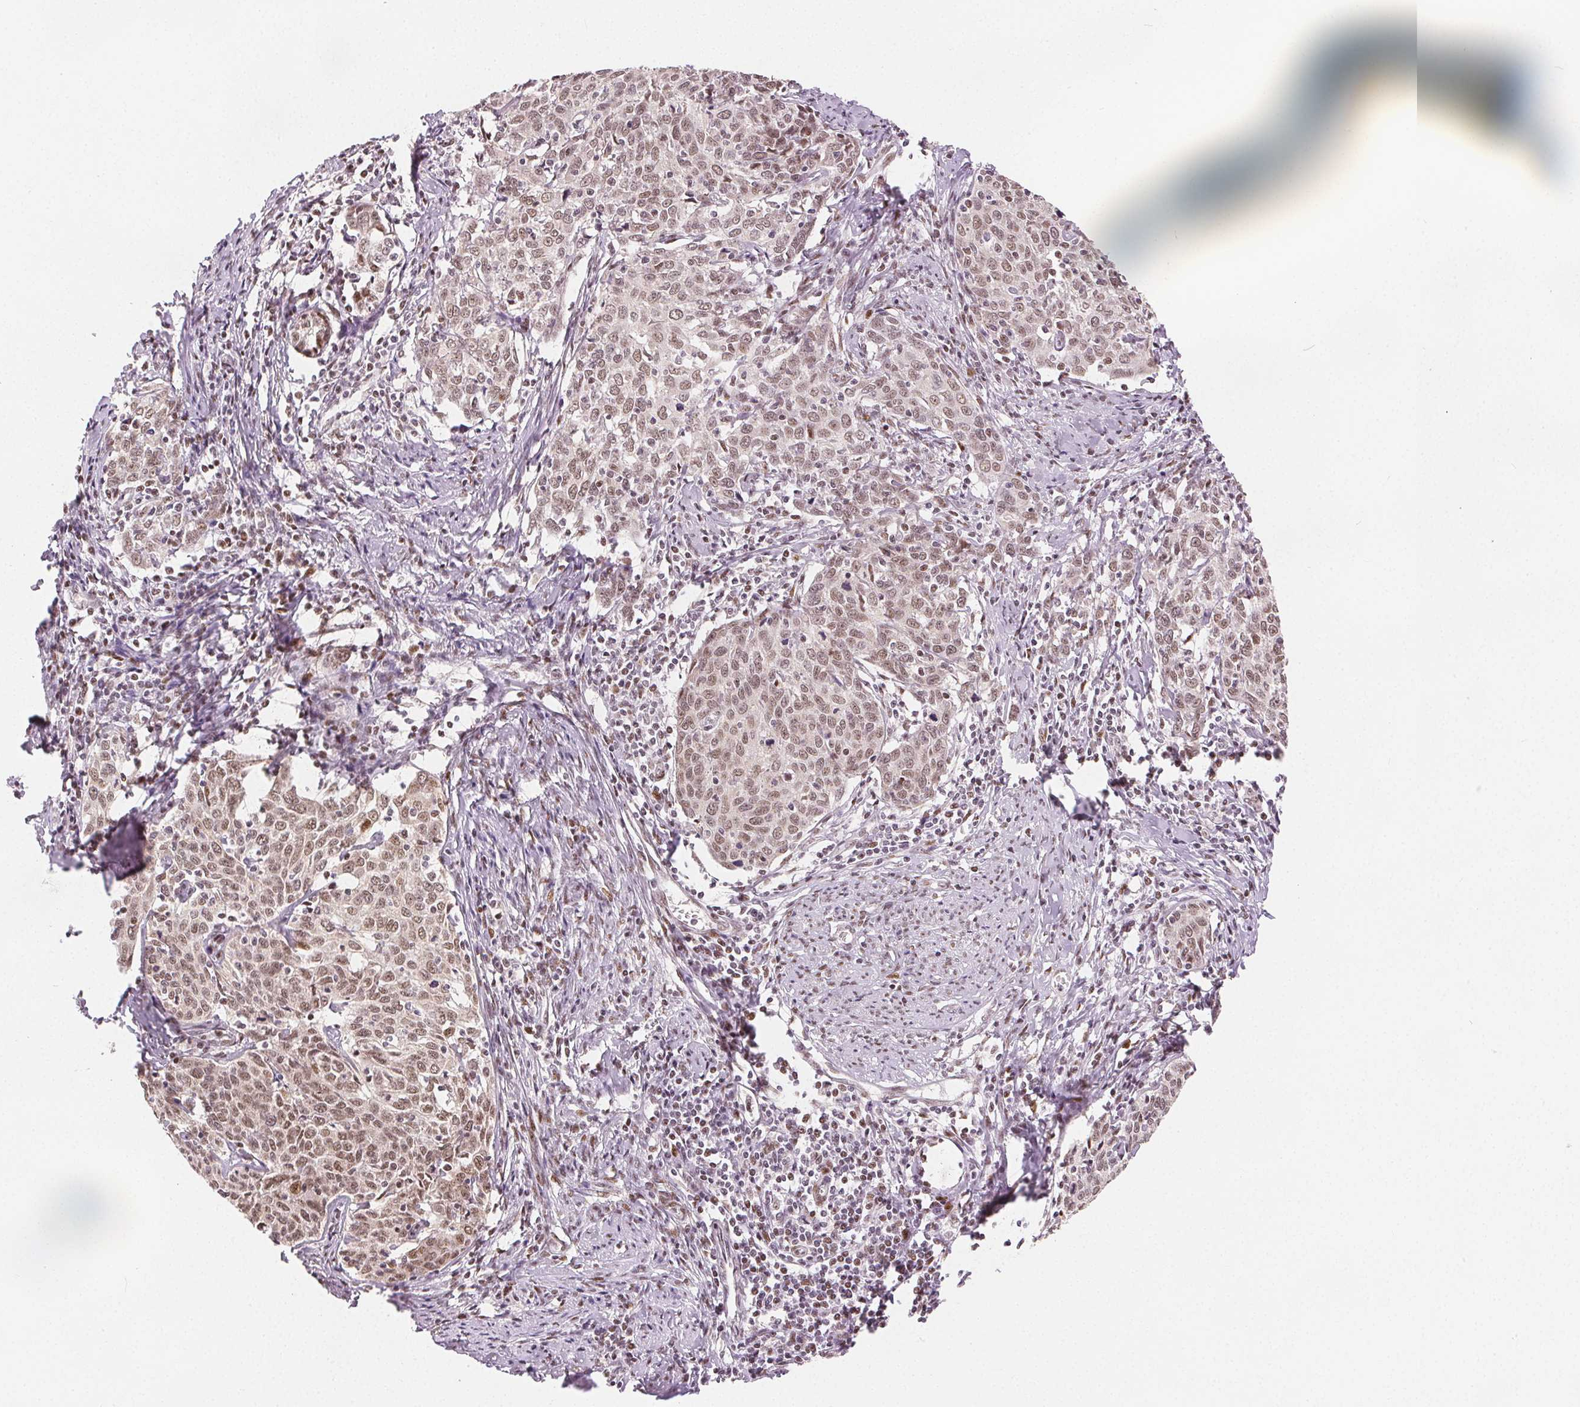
{"staining": {"intensity": "weak", "quantity": ">75%", "location": "nuclear"}, "tissue": "cervical cancer", "cell_type": "Tumor cells", "image_type": "cancer", "snomed": [{"axis": "morphology", "description": "Squamous cell carcinoma, NOS"}, {"axis": "topography", "description": "Cervix"}], "caption": "Protein staining of cervical squamous cell carcinoma tissue demonstrates weak nuclear expression in approximately >75% of tumor cells.", "gene": "ZNF703", "patient": {"sex": "female", "age": 62}}